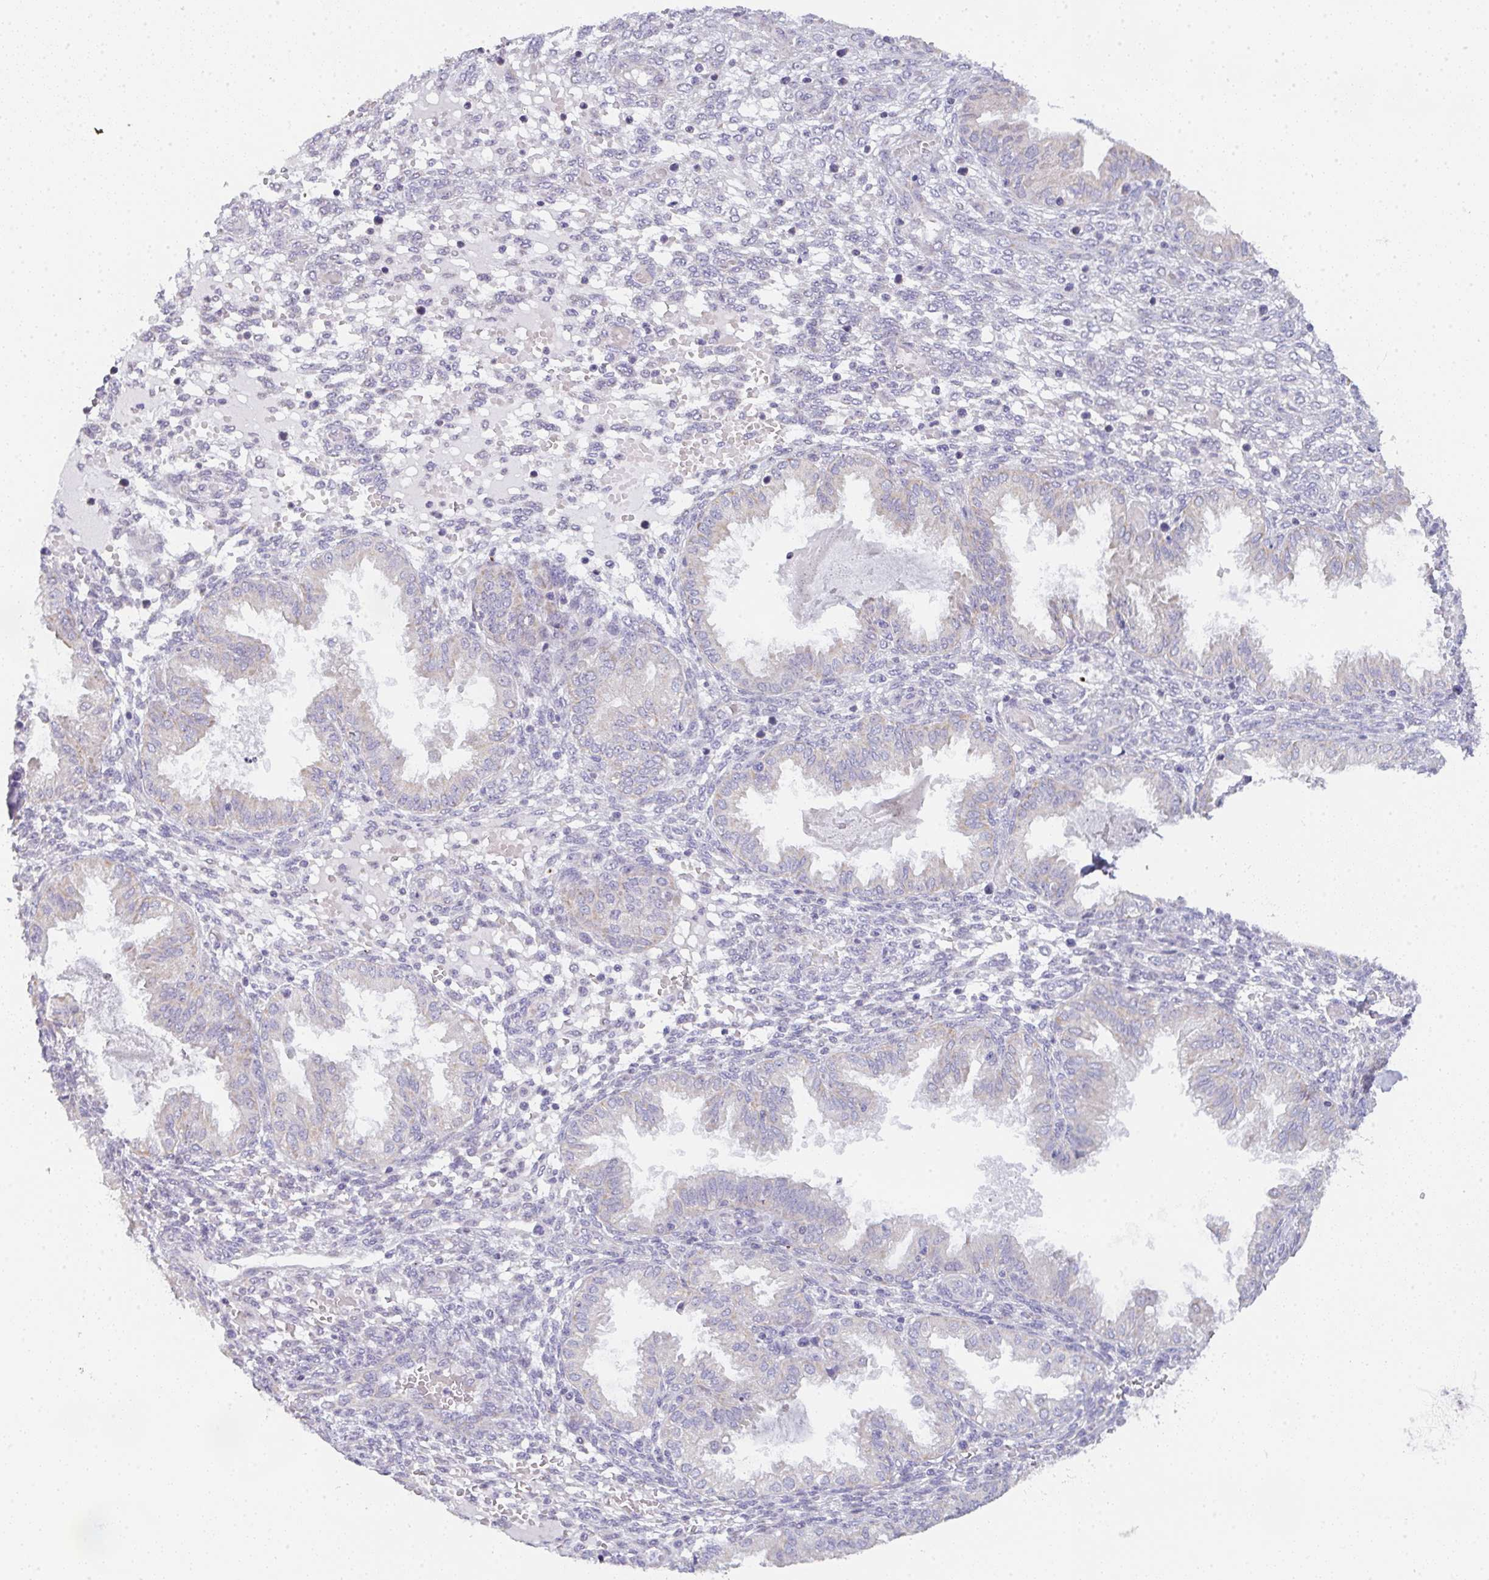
{"staining": {"intensity": "negative", "quantity": "none", "location": "none"}, "tissue": "endometrium", "cell_type": "Cells in endometrial stroma", "image_type": "normal", "snomed": [{"axis": "morphology", "description": "Normal tissue, NOS"}, {"axis": "topography", "description": "Endometrium"}], "caption": "High power microscopy micrograph of an immunohistochemistry micrograph of unremarkable endometrium, revealing no significant positivity in cells in endometrial stroma. The staining was performed using DAB (3,3'-diaminobenzidine) to visualize the protein expression in brown, while the nuclei were stained in blue with hematoxylin (Magnification: 20x).", "gene": "CACNA1S", "patient": {"sex": "female", "age": 33}}